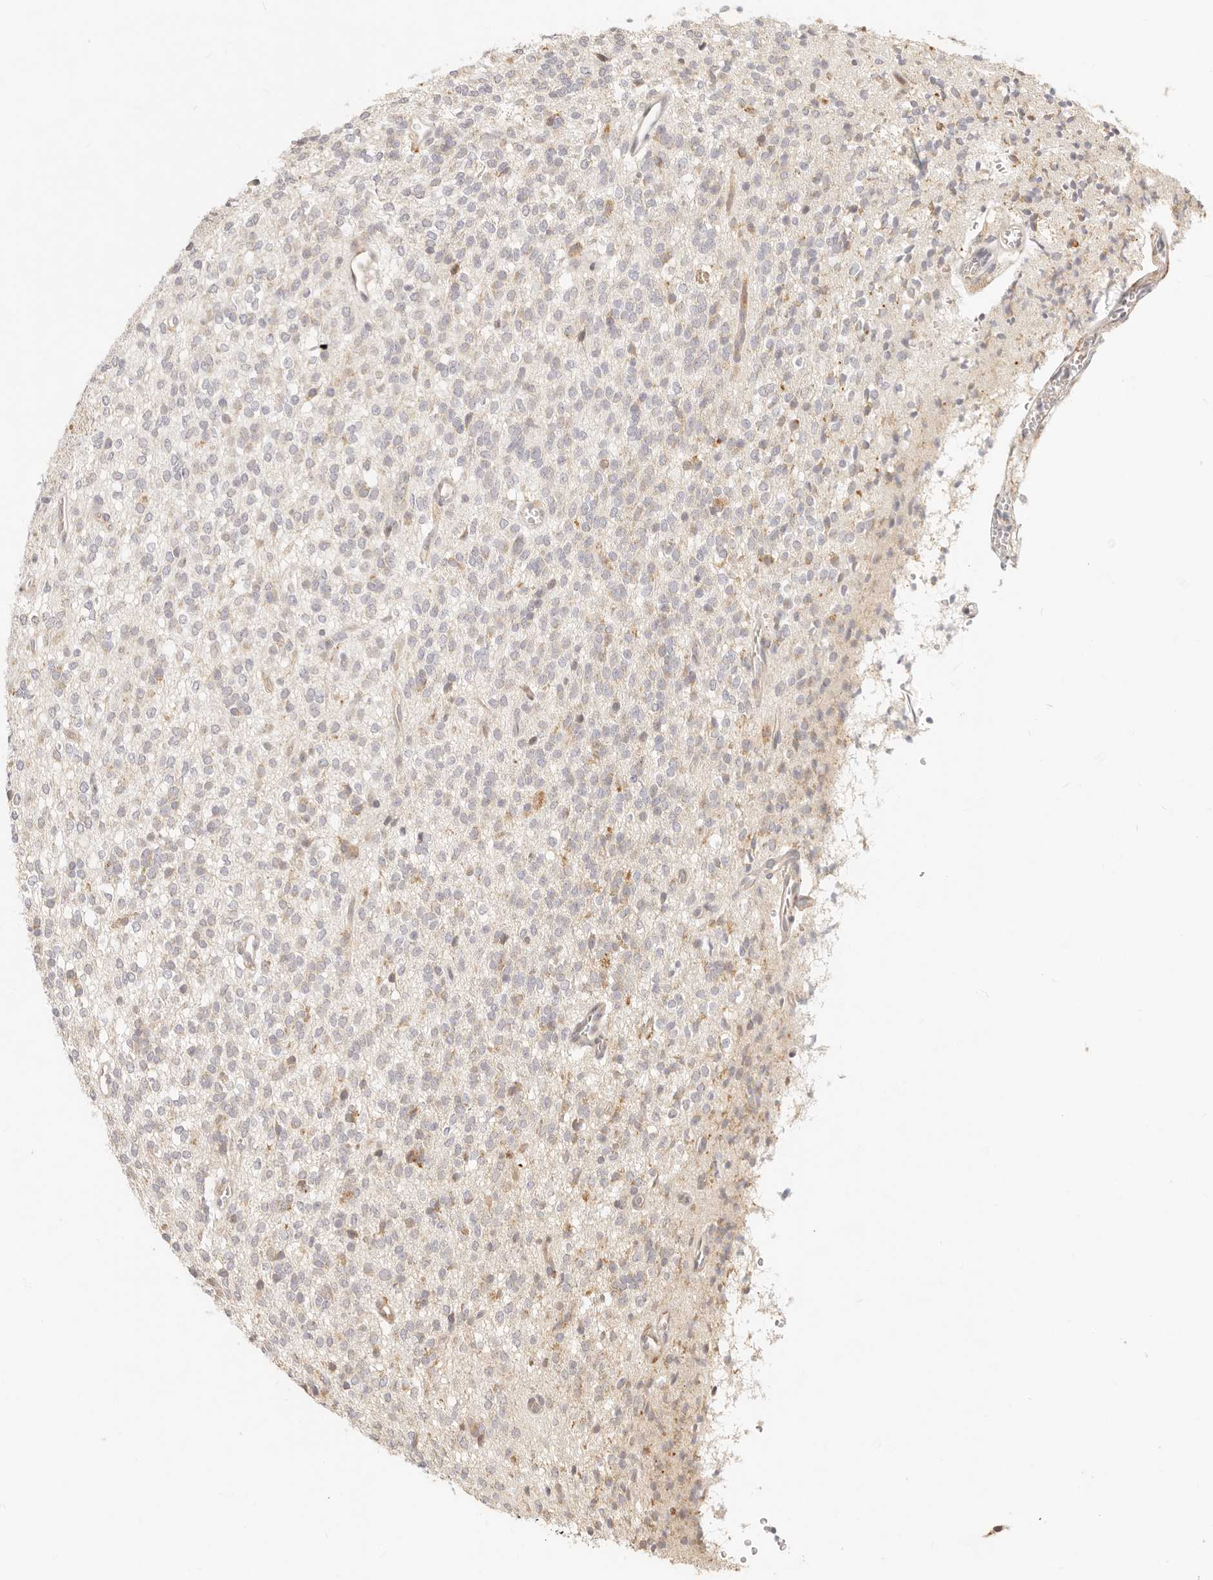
{"staining": {"intensity": "negative", "quantity": "none", "location": "none"}, "tissue": "glioma", "cell_type": "Tumor cells", "image_type": "cancer", "snomed": [{"axis": "morphology", "description": "Glioma, malignant, High grade"}, {"axis": "topography", "description": "Brain"}], "caption": "High power microscopy image of an immunohistochemistry (IHC) image of malignant glioma (high-grade), revealing no significant positivity in tumor cells.", "gene": "TIMM17A", "patient": {"sex": "male", "age": 34}}